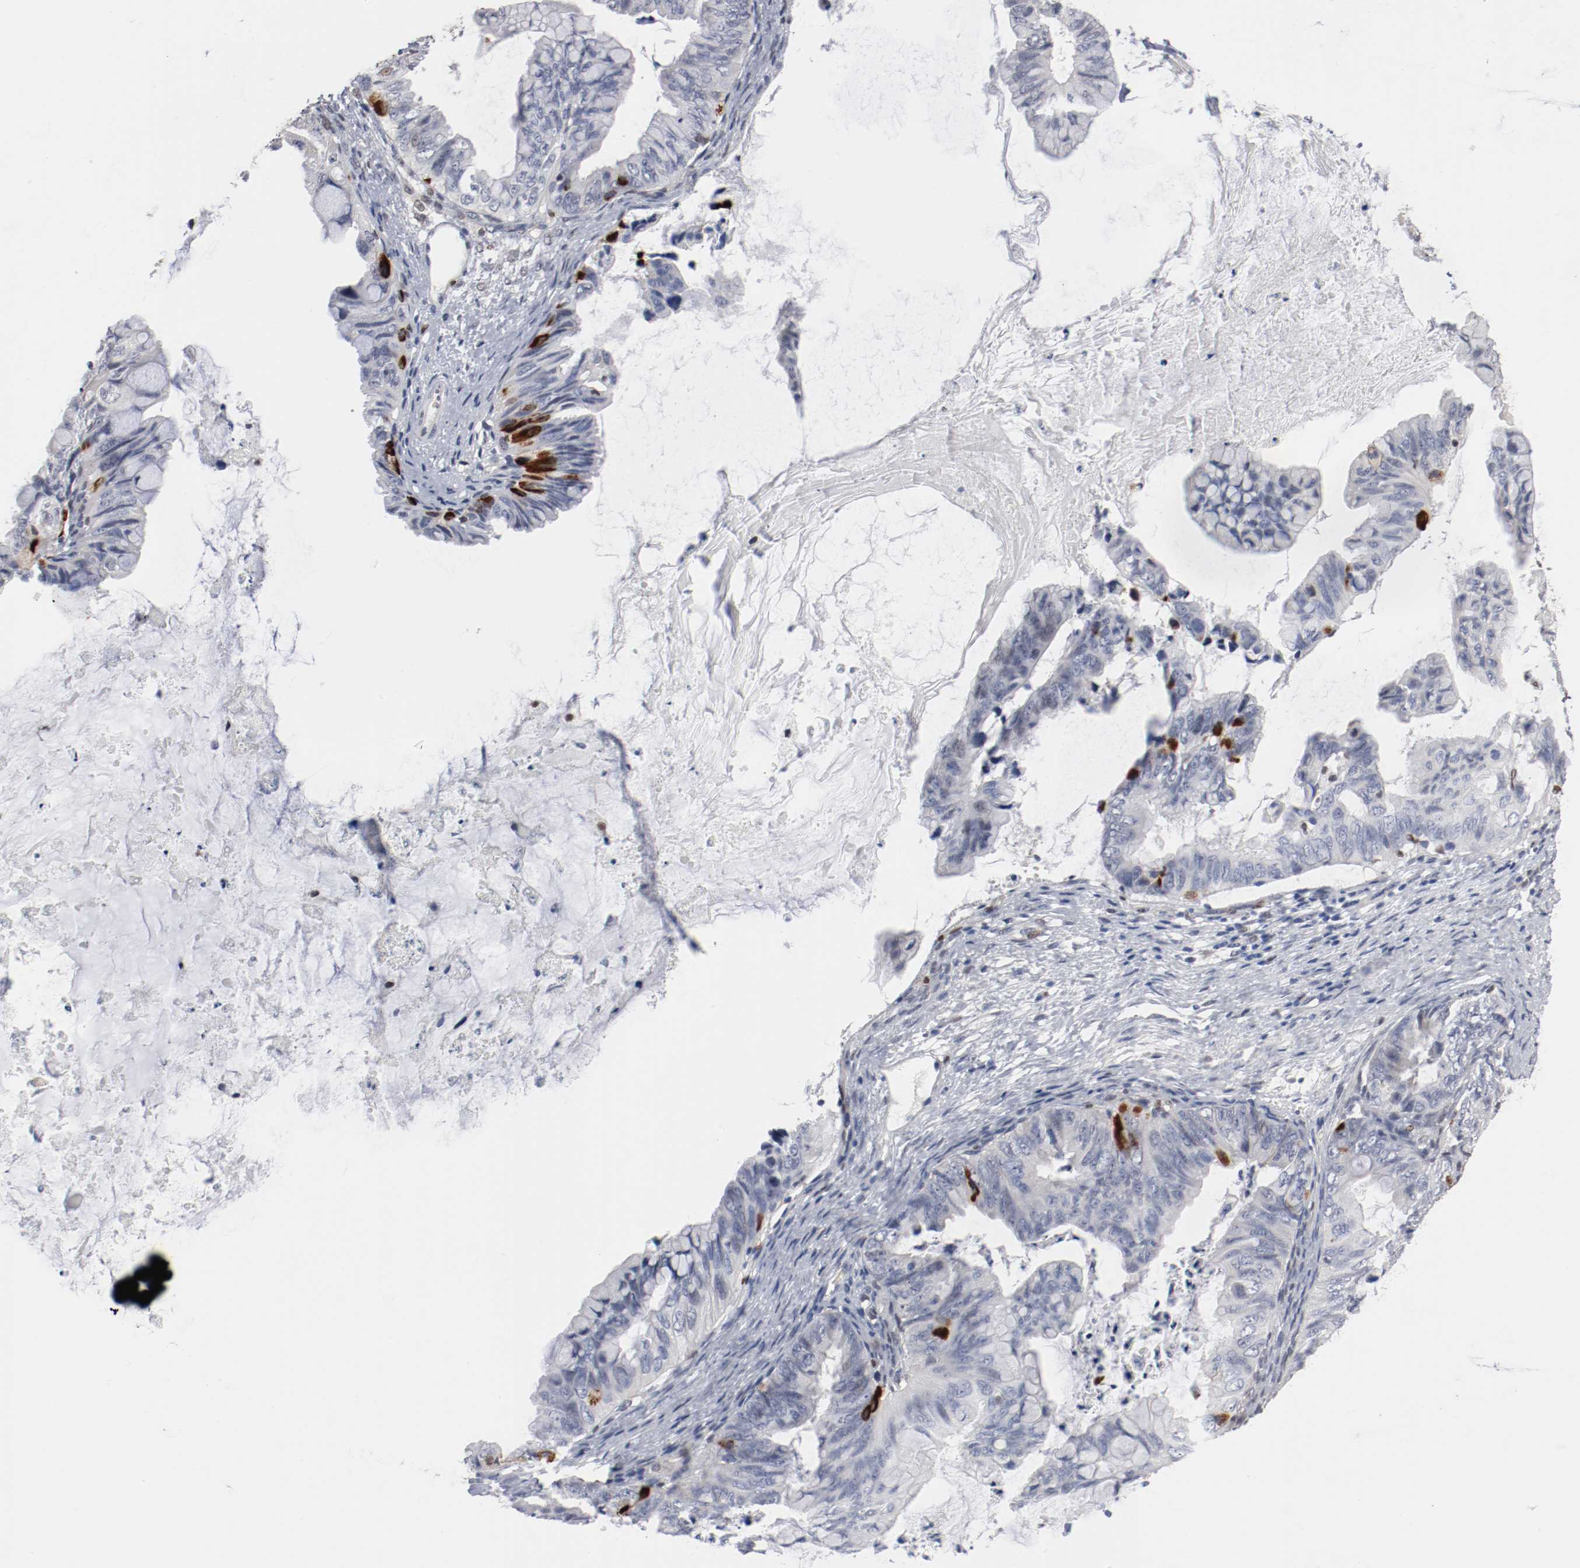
{"staining": {"intensity": "negative", "quantity": "none", "location": "none"}, "tissue": "ovarian cancer", "cell_type": "Tumor cells", "image_type": "cancer", "snomed": [{"axis": "morphology", "description": "Cystadenocarcinoma, mucinous, NOS"}, {"axis": "topography", "description": "Ovary"}], "caption": "Mucinous cystadenocarcinoma (ovarian) was stained to show a protein in brown. There is no significant staining in tumor cells.", "gene": "ZEB2", "patient": {"sex": "female", "age": 36}}